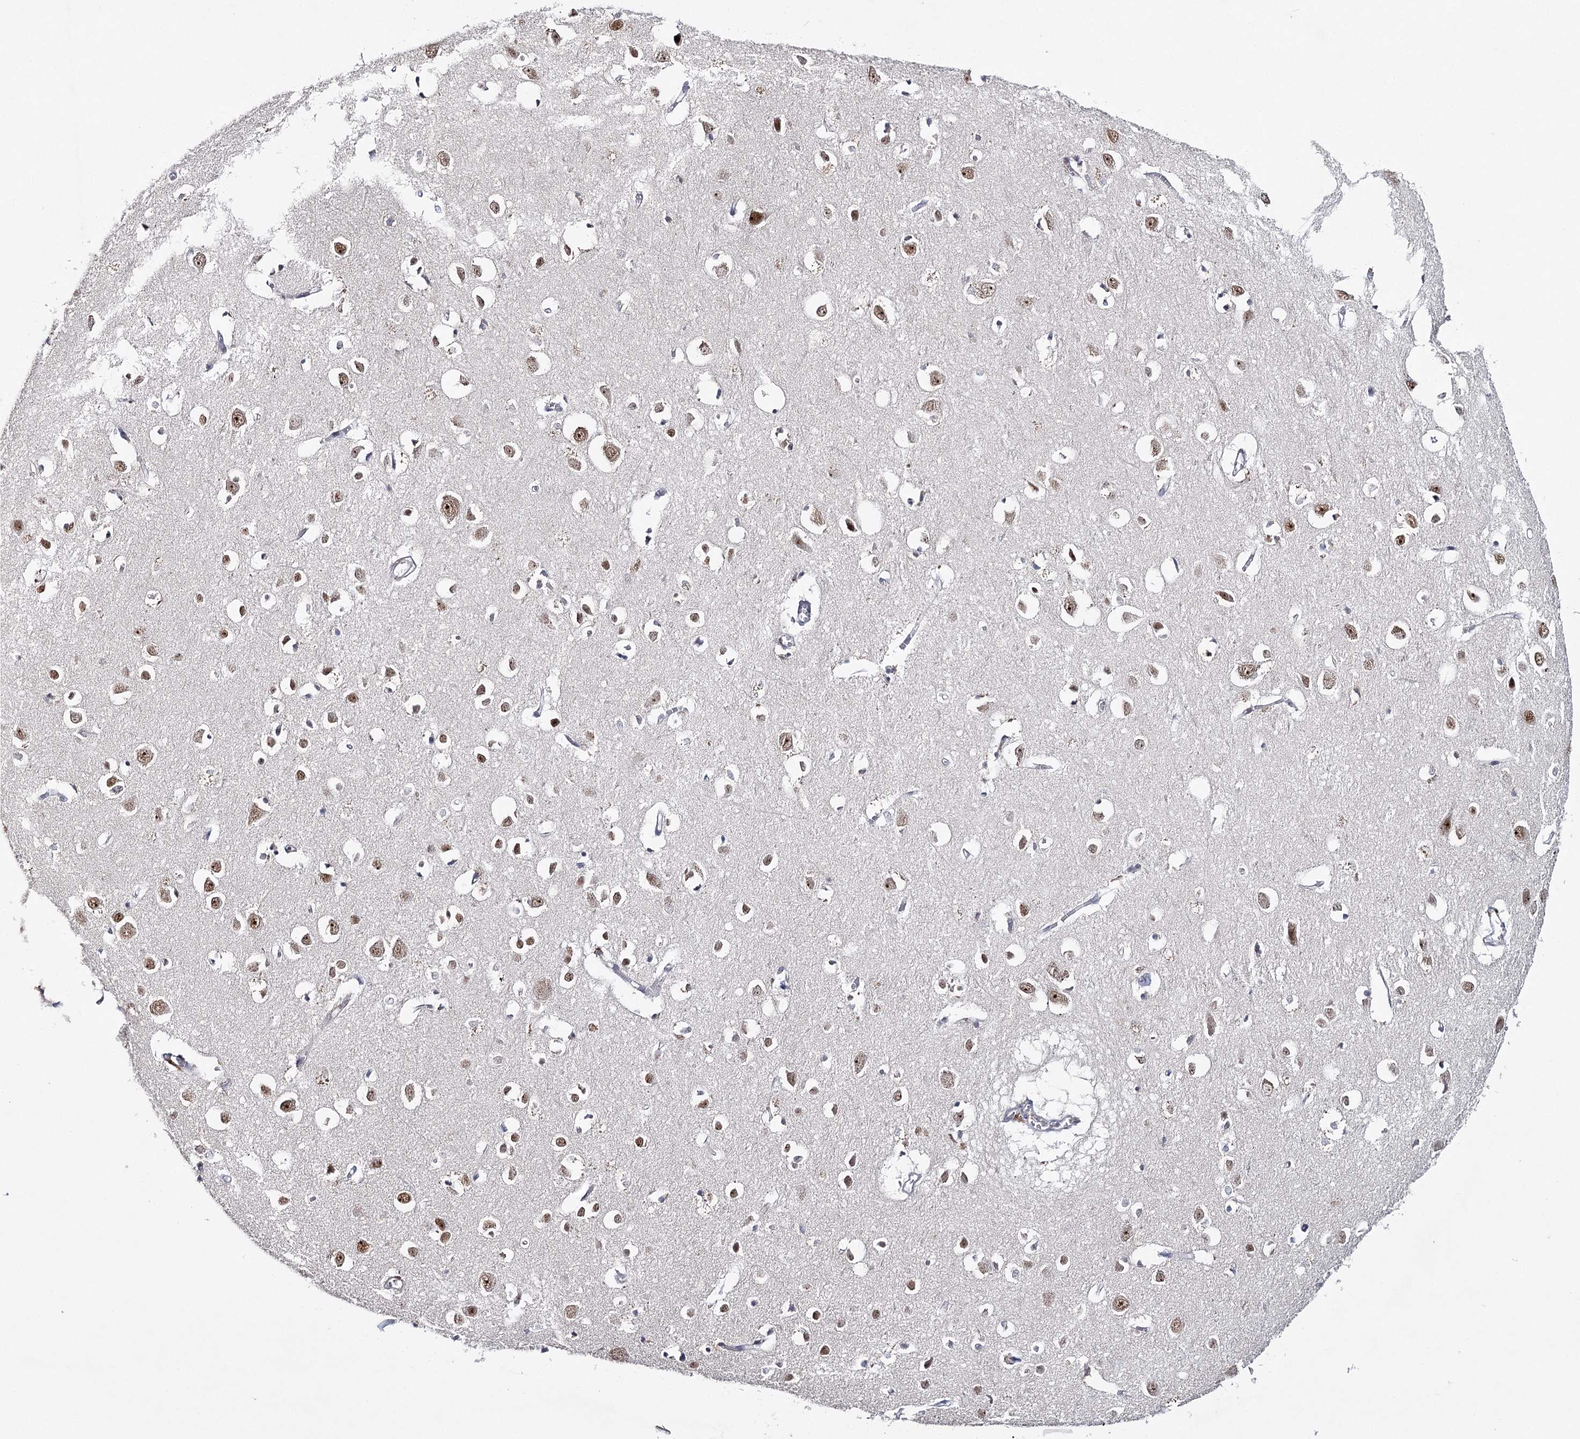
{"staining": {"intensity": "negative", "quantity": "none", "location": "none"}, "tissue": "cerebral cortex", "cell_type": "Endothelial cells", "image_type": "normal", "snomed": [{"axis": "morphology", "description": "Normal tissue, NOS"}, {"axis": "topography", "description": "Cerebral cortex"}], "caption": "DAB (3,3'-diaminobenzidine) immunohistochemical staining of unremarkable cerebral cortex shows no significant expression in endothelial cells.", "gene": "ZC3H8", "patient": {"sex": "female", "age": 64}}